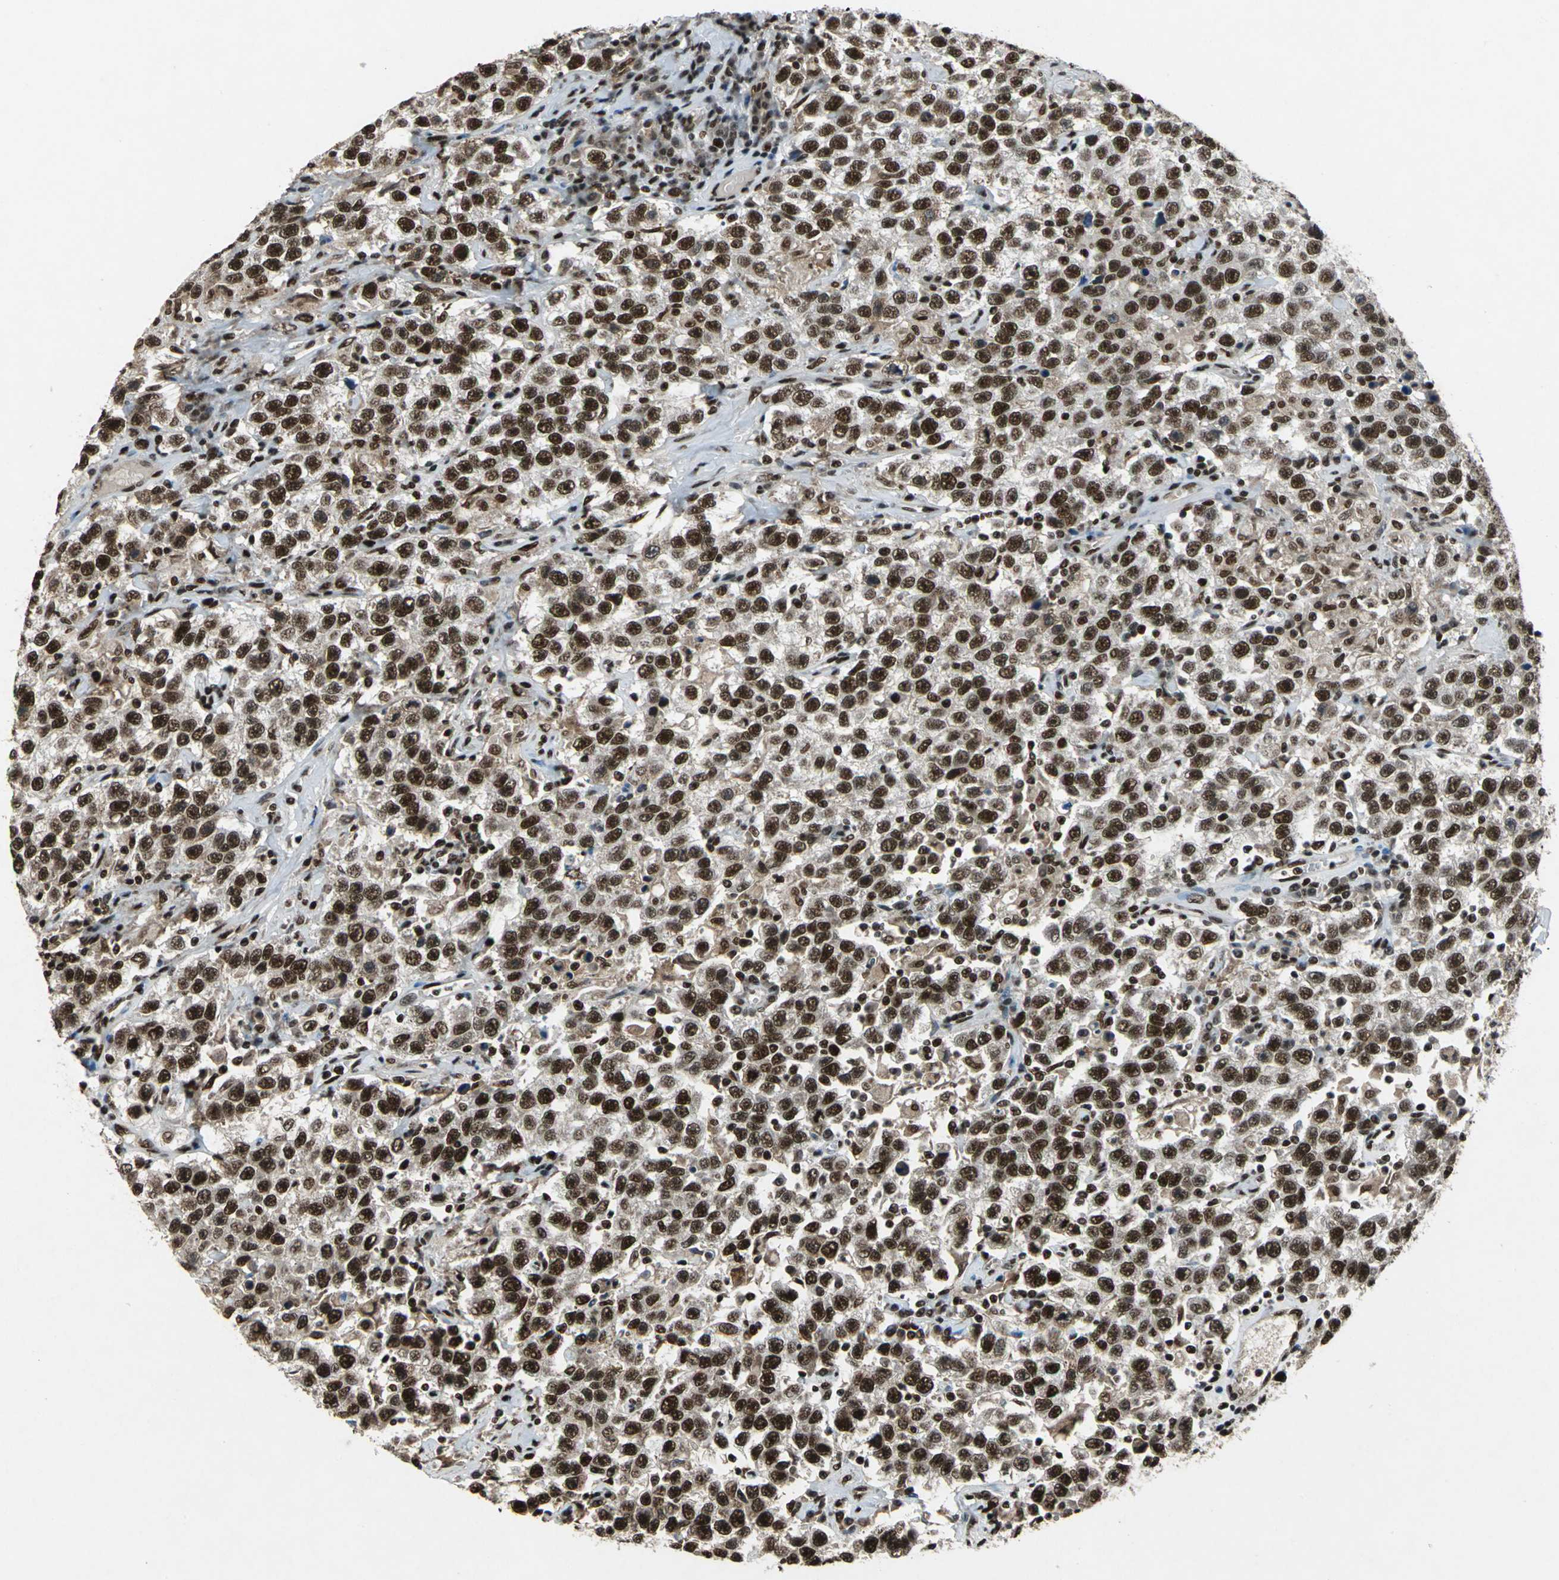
{"staining": {"intensity": "strong", "quantity": ">75%", "location": "nuclear"}, "tissue": "testis cancer", "cell_type": "Tumor cells", "image_type": "cancer", "snomed": [{"axis": "morphology", "description": "Seminoma, NOS"}, {"axis": "topography", "description": "Testis"}], "caption": "DAB (3,3'-diaminobenzidine) immunohistochemical staining of human seminoma (testis) shows strong nuclear protein staining in approximately >75% of tumor cells. The protein of interest is shown in brown color, while the nuclei are stained blue.", "gene": "MTA2", "patient": {"sex": "male", "age": 41}}